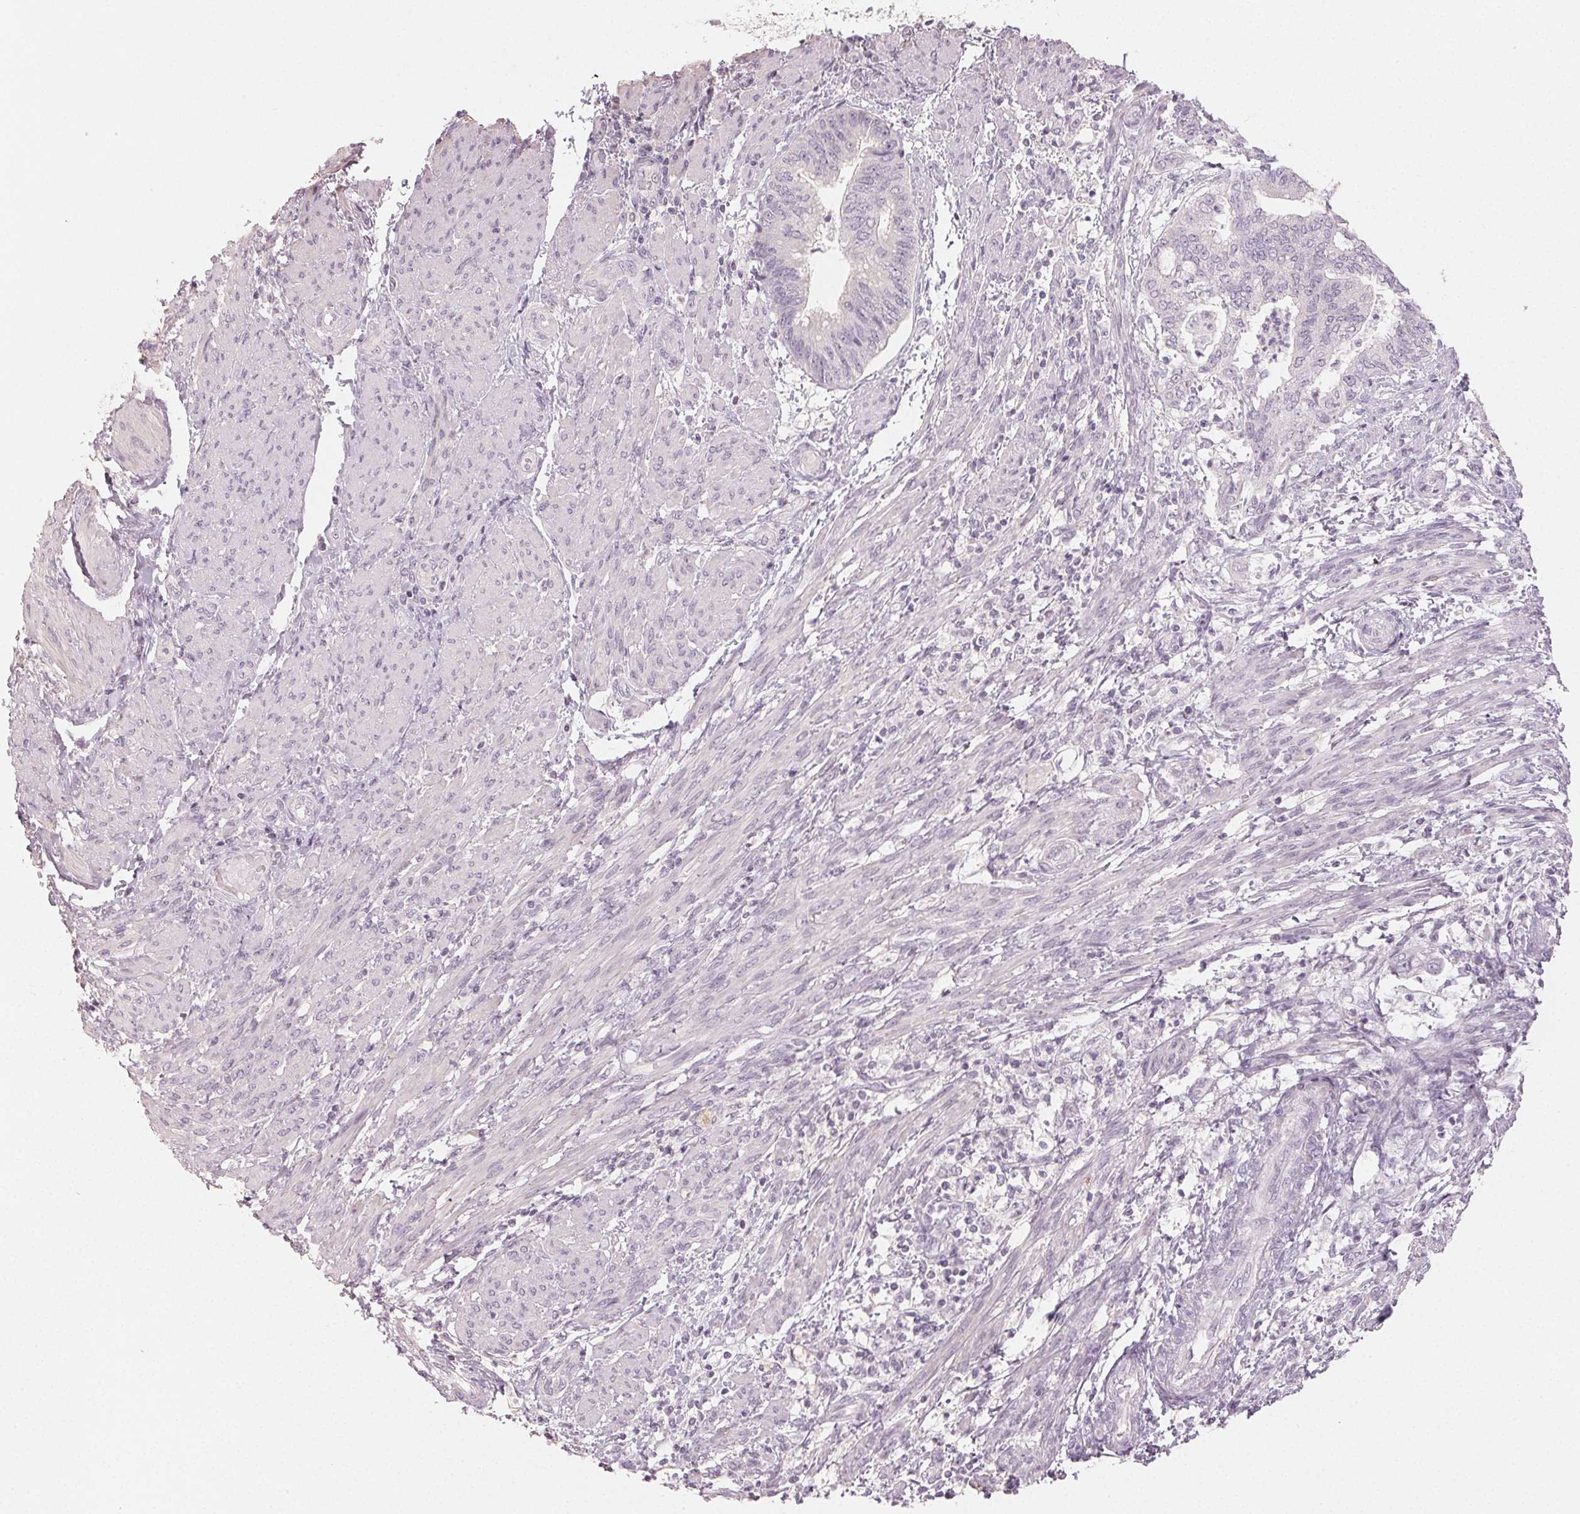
{"staining": {"intensity": "negative", "quantity": "none", "location": "none"}, "tissue": "endometrial cancer", "cell_type": "Tumor cells", "image_type": "cancer", "snomed": [{"axis": "morphology", "description": "Adenocarcinoma, NOS"}, {"axis": "topography", "description": "Endometrium"}], "caption": "IHC histopathology image of neoplastic tissue: human endometrial cancer (adenocarcinoma) stained with DAB demonstrates no significant protein expression in tumor cells.", "gene": "LVRN", "patient": {"sex": "female", "age": 65}}